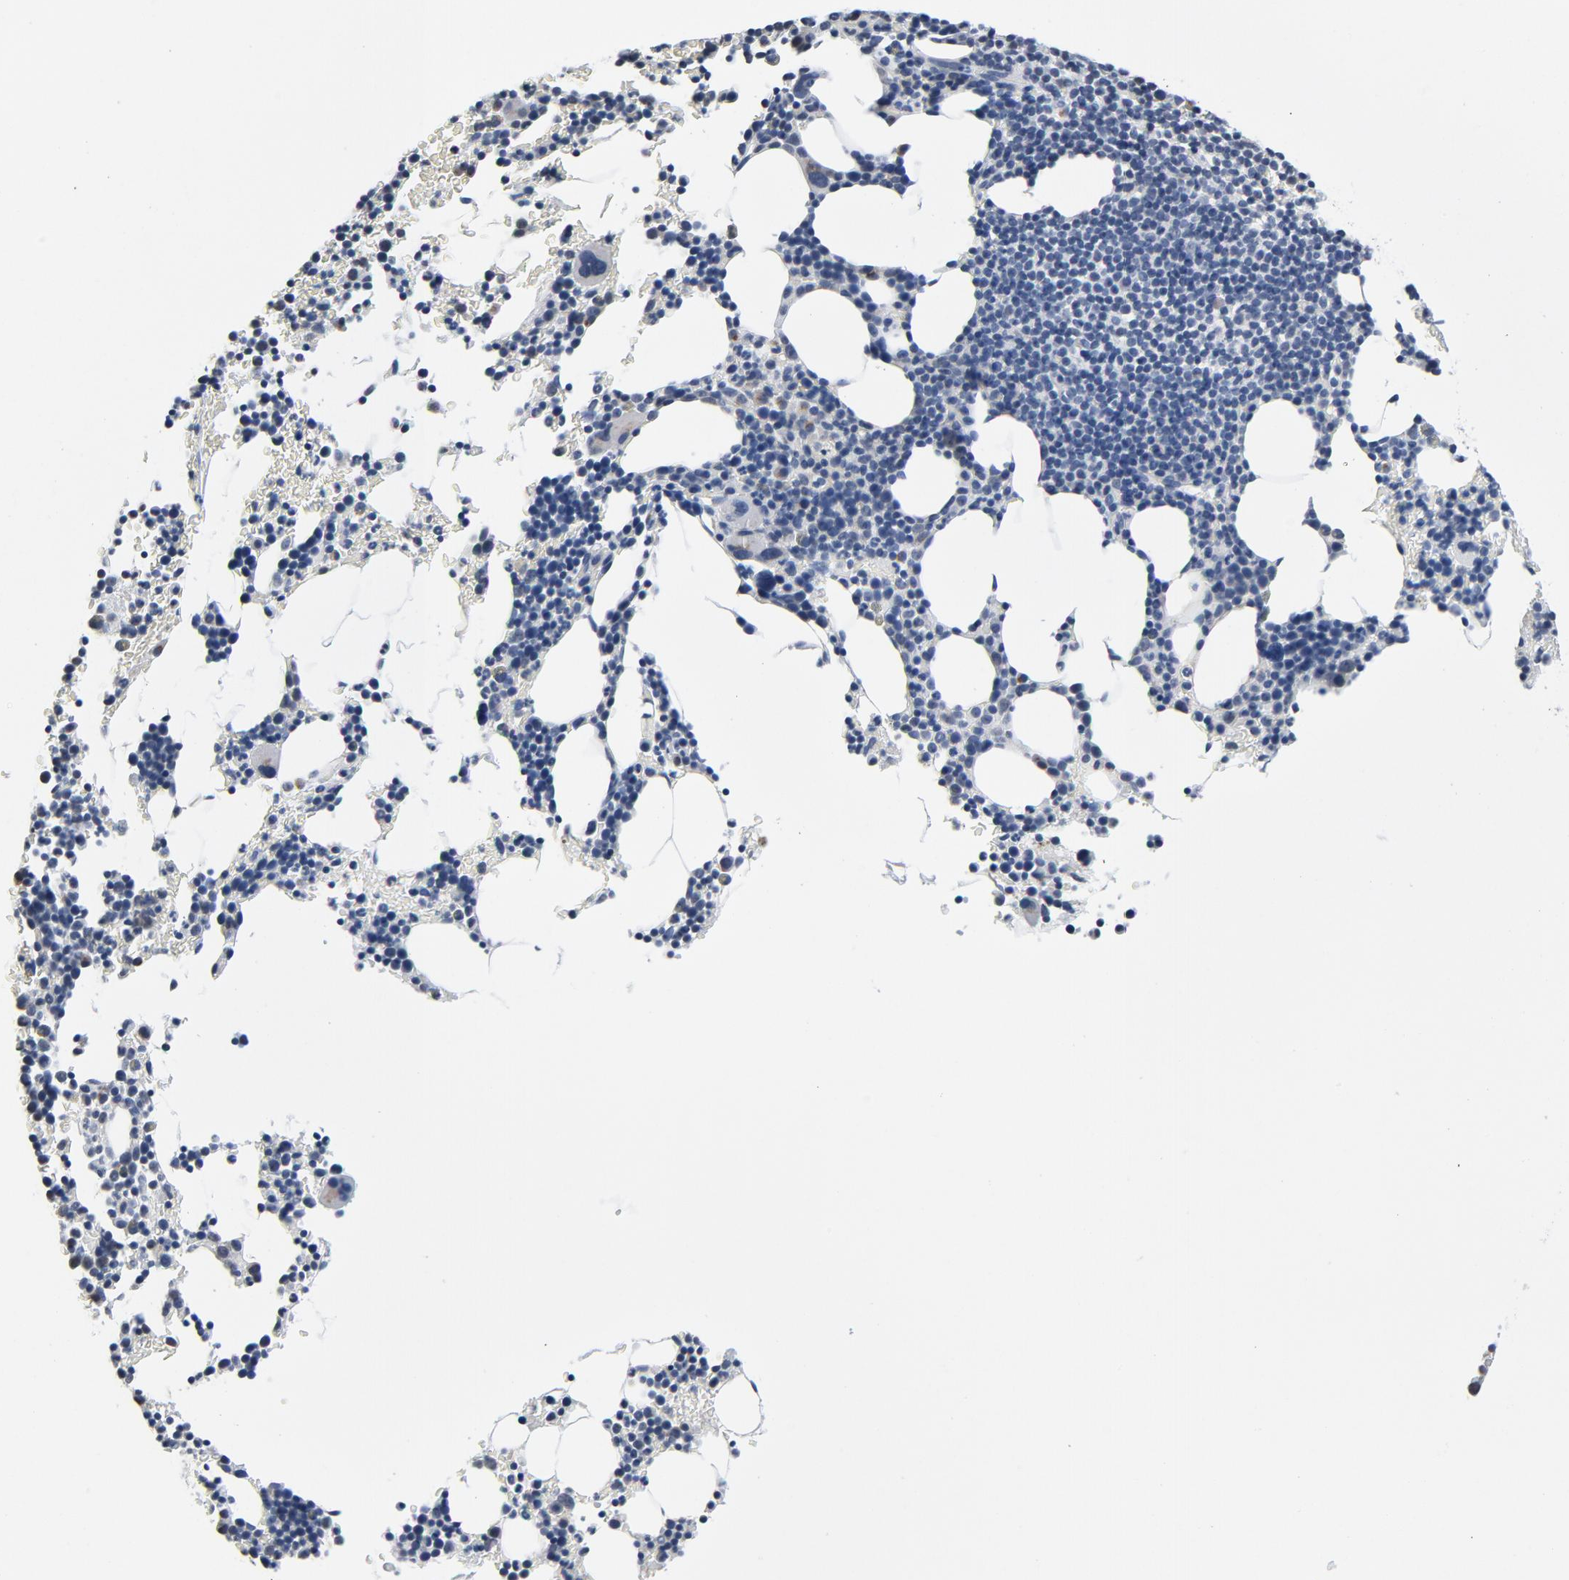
{"staining": {"intensity": "negative", "quantity": "none", "location": "none"}, "tissue": "bone marrow", "cell_type": "Hematopoietic cells", "image_type": "normal", "snomed": [{"axis": "morphology", "description": "Normal tissue, NOS"}, {"axis": "topography", "description": "Bone marrow"}], "caption": "Bone marrow was stained to show a protein in brown. There is no significant expression in hematopoietic cells. (DAB (3,3'-diaminobenzidine) immunohistochemistry with hematoxylin counter stain).", "gene": "YIPF6", "patient": {"sex": "female", "age": 78}}